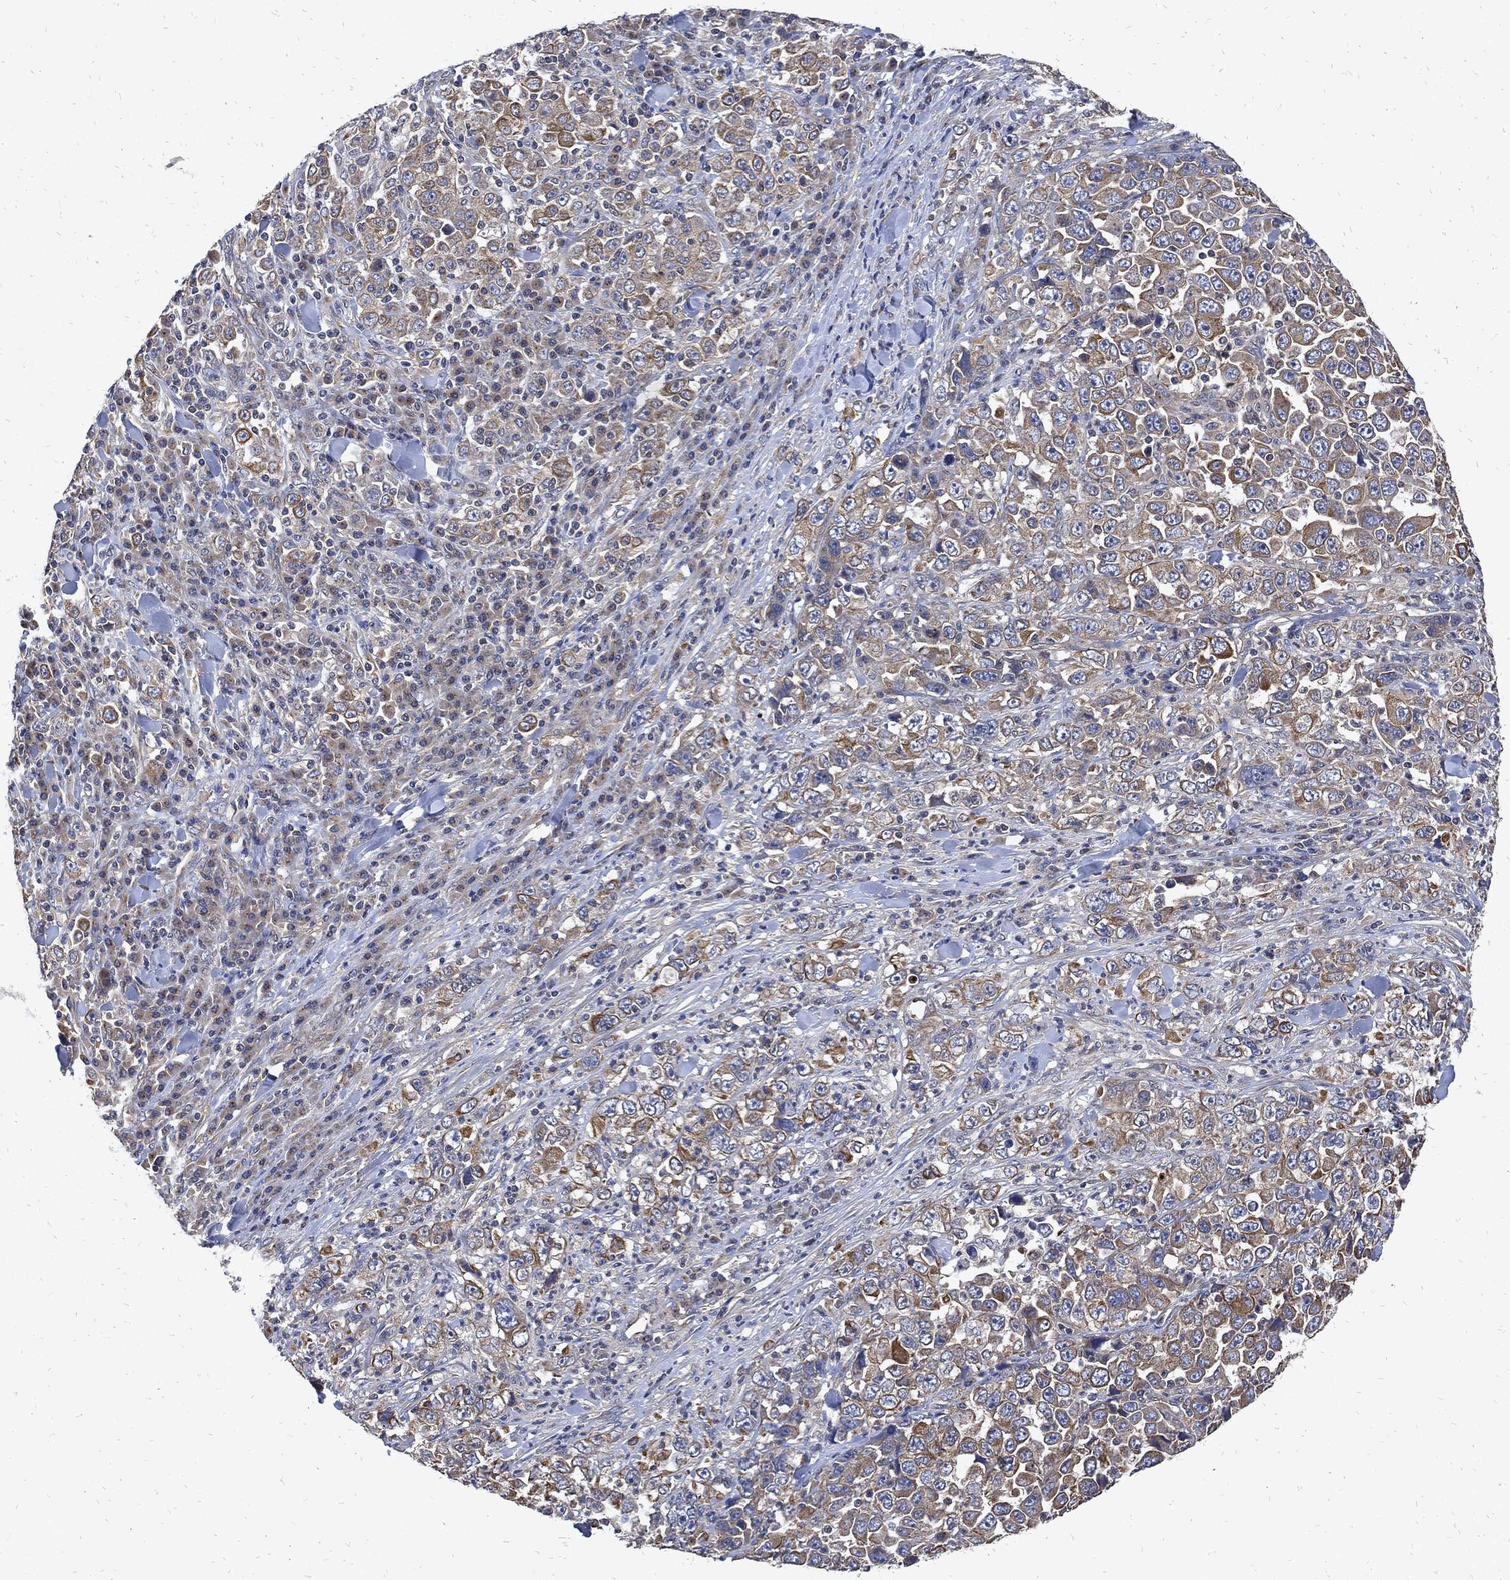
{"staining": {"intensity": "strong", "quantity": "<25%", "location": "cytoplasmic/membranous"}, "tissue": "stomach cancer", "cell_type": "Tumor cells", "image_type": "cancer", "snomed": [{"axis": "morphology", "description": "Normal tissue, NOS"}, {"axis": "morphology", "description": "Adenocarcinoma, NOS"}, {"axis": "topography", "description": "Stomach, upper"}, {"axis": "topography", "description": "Stomach"}], "caption": "Protein expression analysis of human stomach cancer (adenocarcinoma) reveals strong cytoplasmic/membranous staining in approximately <25% of tumor cells.", "gene": "DCTN1", "patient": {"sex": "male", "age": 59}}